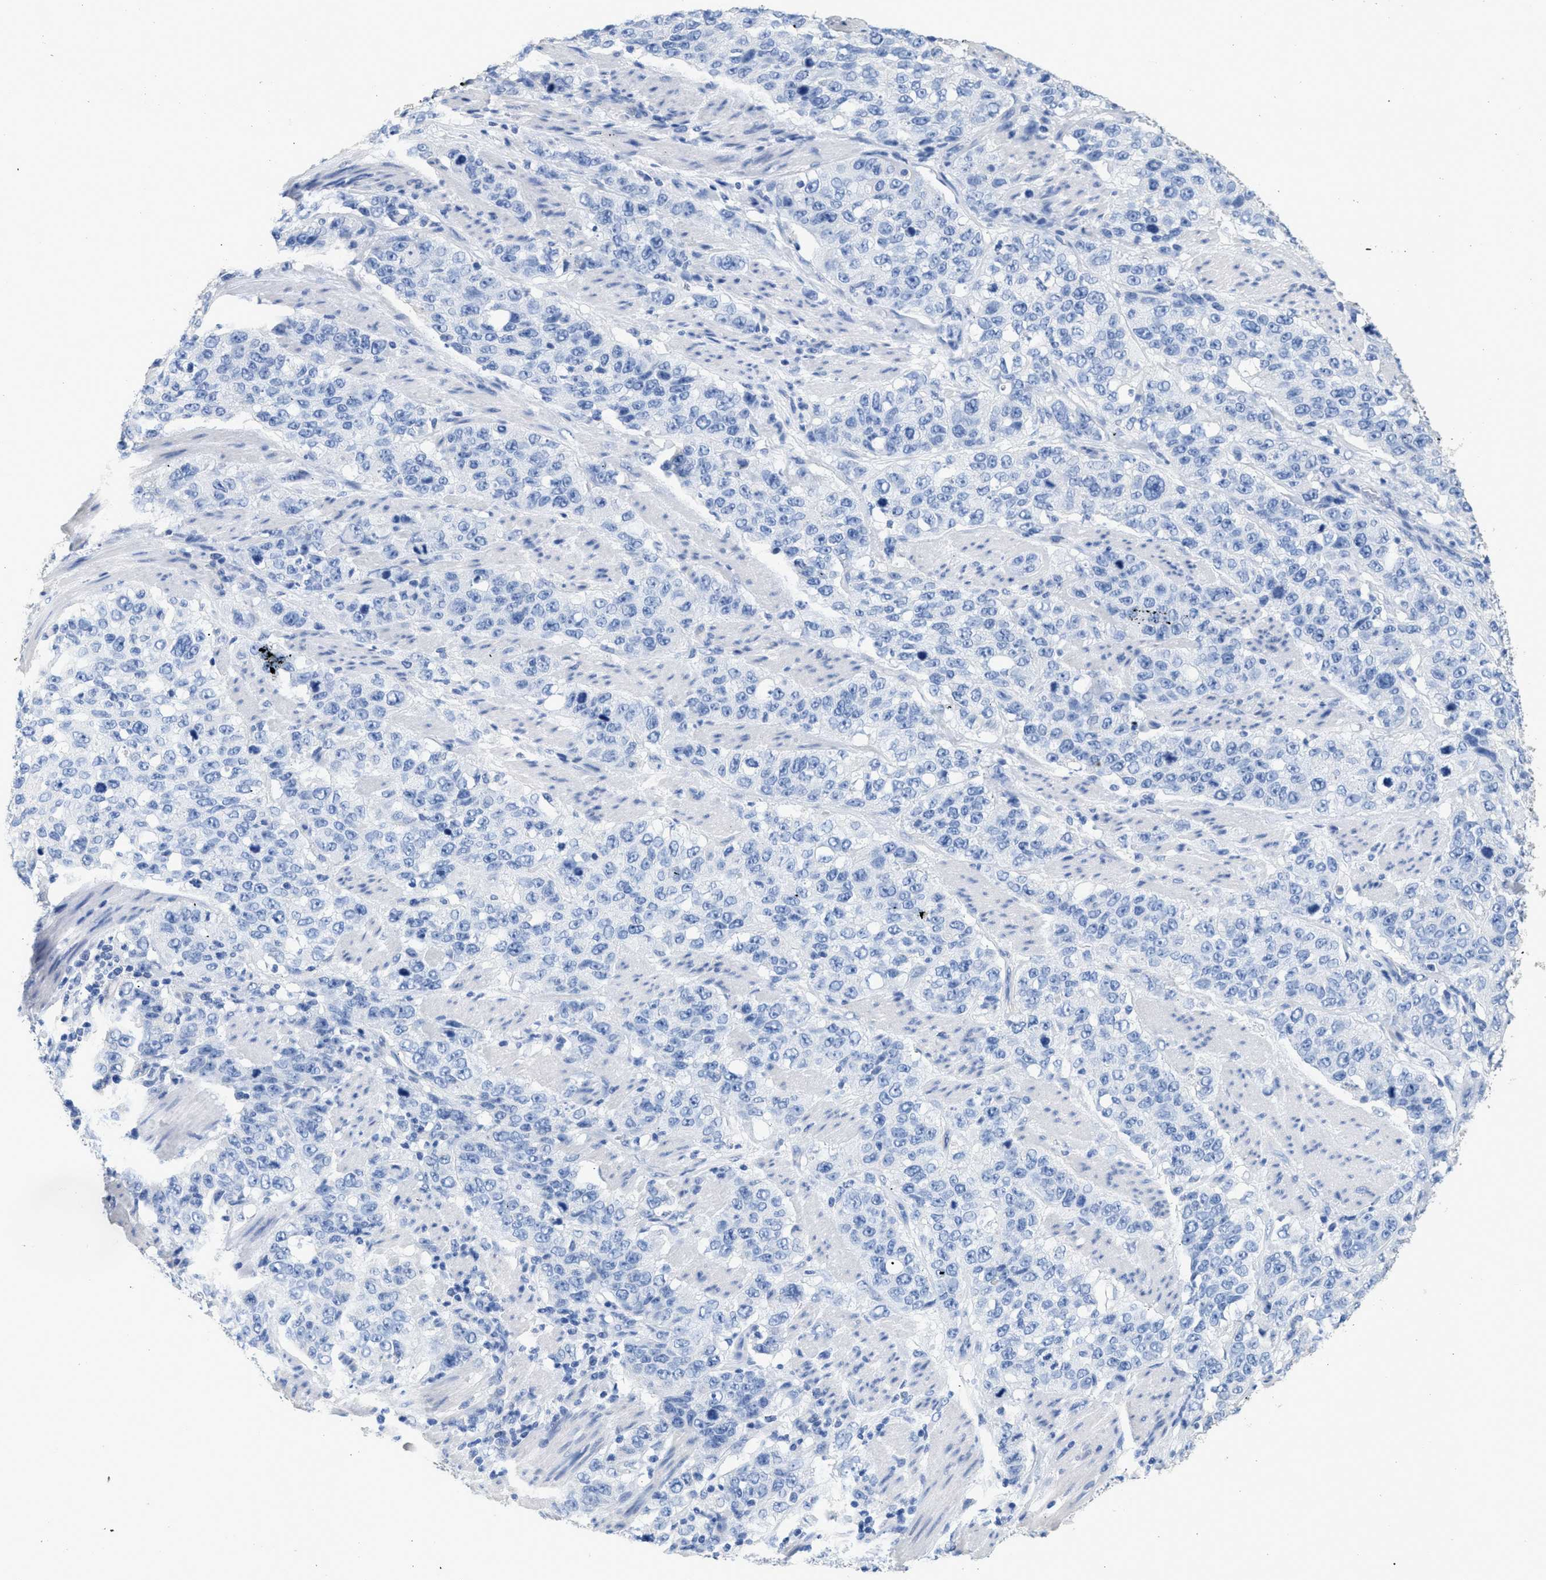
{"staining": {"intensity": "negative", "quantity": "none", "location": "none"}, "tissue": "stomach cancer", "cell_type": "Tumor cells", "image_type": "cancer", "snomed": [{"axis": "morphology", "description": "Adenocarcinoma, NOS"}, {"axis": "topography", "description": "Stomach"}], "caption": "IHC image of stomach cancer (adenocarcinoma) stained for a protein (brown), which exhibits no expression in tumor cells.", "gene": "DLC1", "patient": {"sex": "male", "age": 48}}